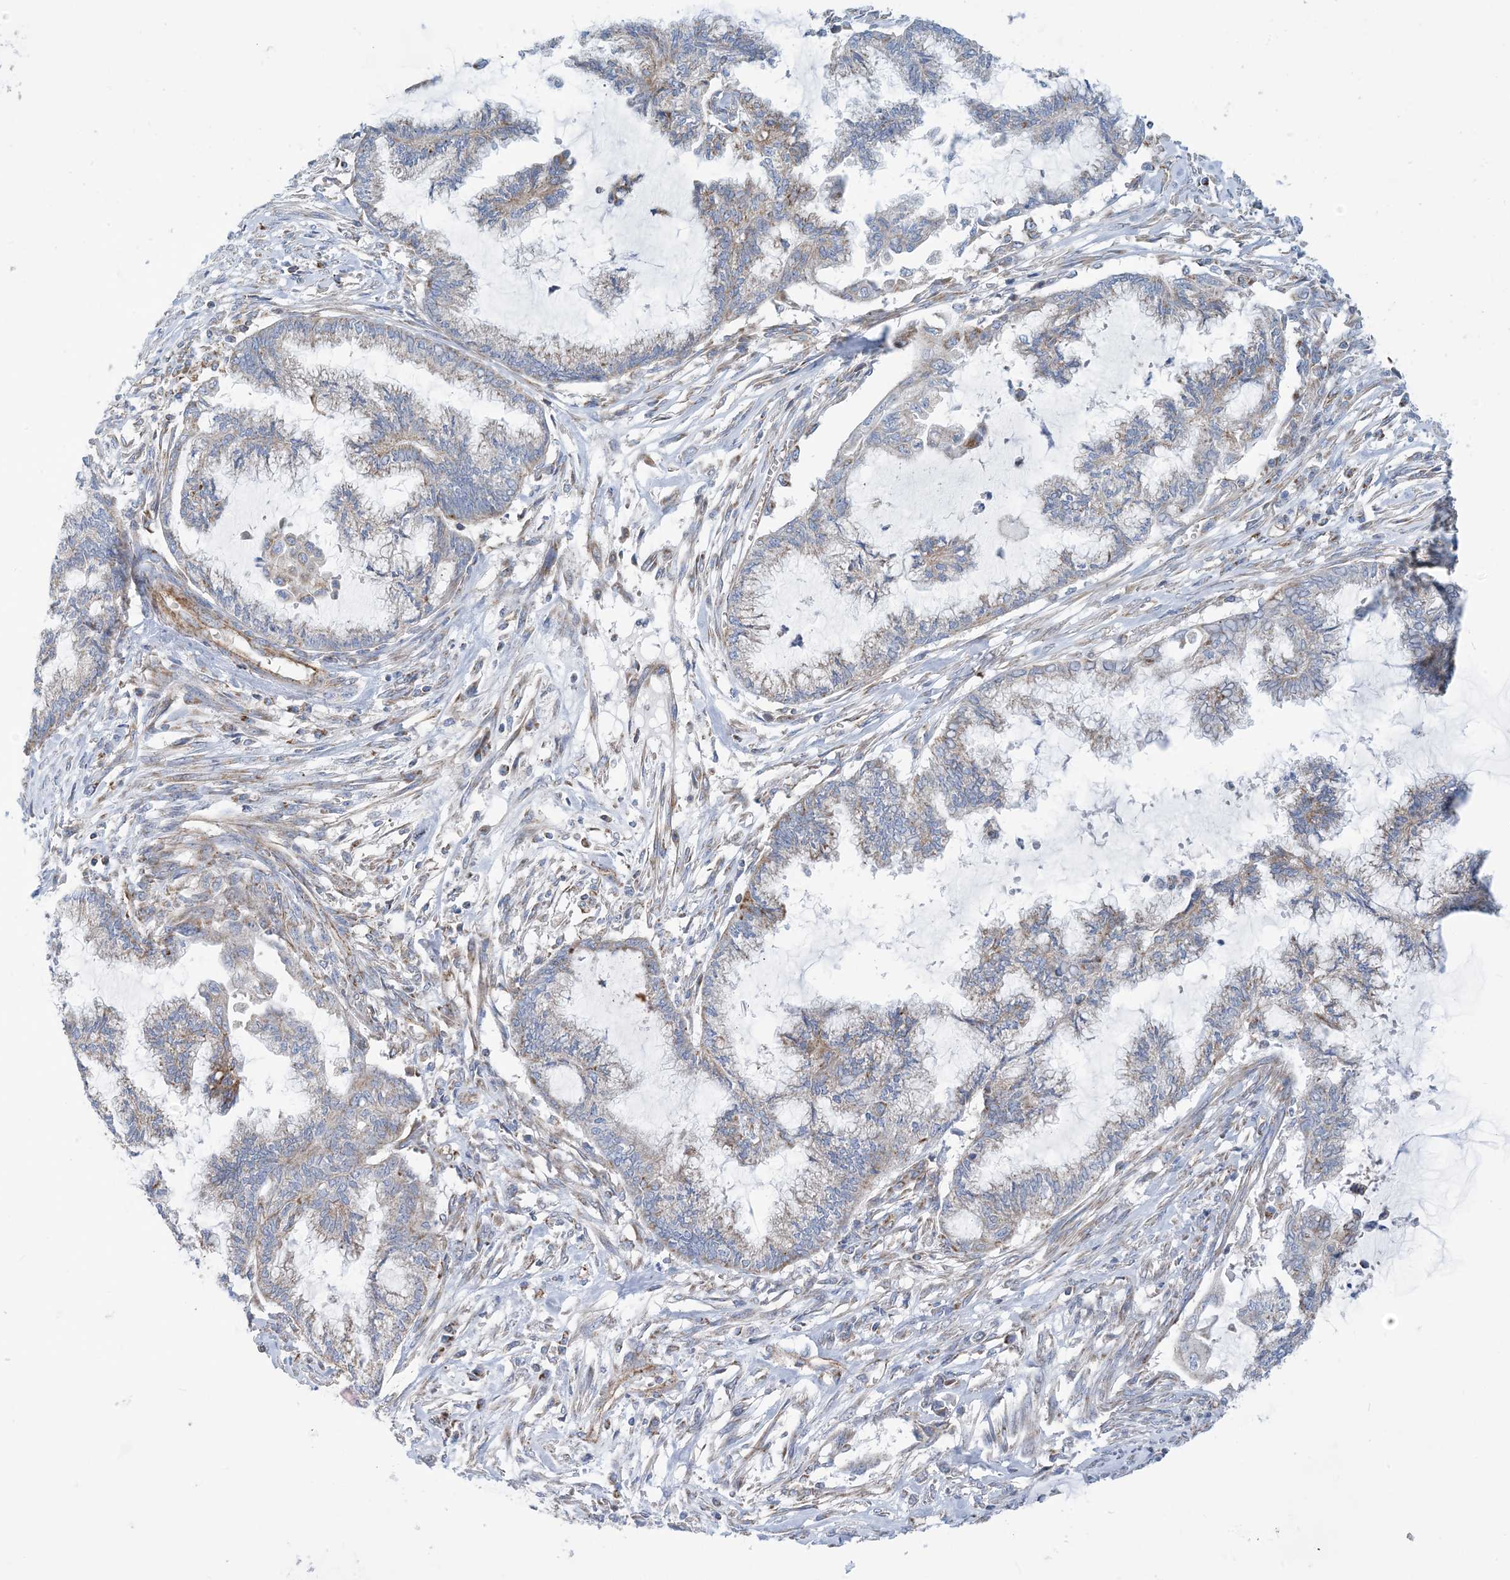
{"staining": {"intensity": "weak", "quantity": "25%-75%", "location": "cytoplasmic/membranous"}, "tissue": "endometrial cancer", "cell_type": "Tumor cells", "image_type": "cancer", "snomed": [{"axis": "morphology", "description": "Adenocarcinoma, NOS"}, {"axis": "topography", "description": "Endometrium"}], "caption": "Endometrial cancer stained with a brown dye reveals weak cytoplasmic/membranous positive expression in about 25%-75% of tumor cells.", "gene": "PHOSPHO2", "patient": {"sex": "female", "age": 86}}